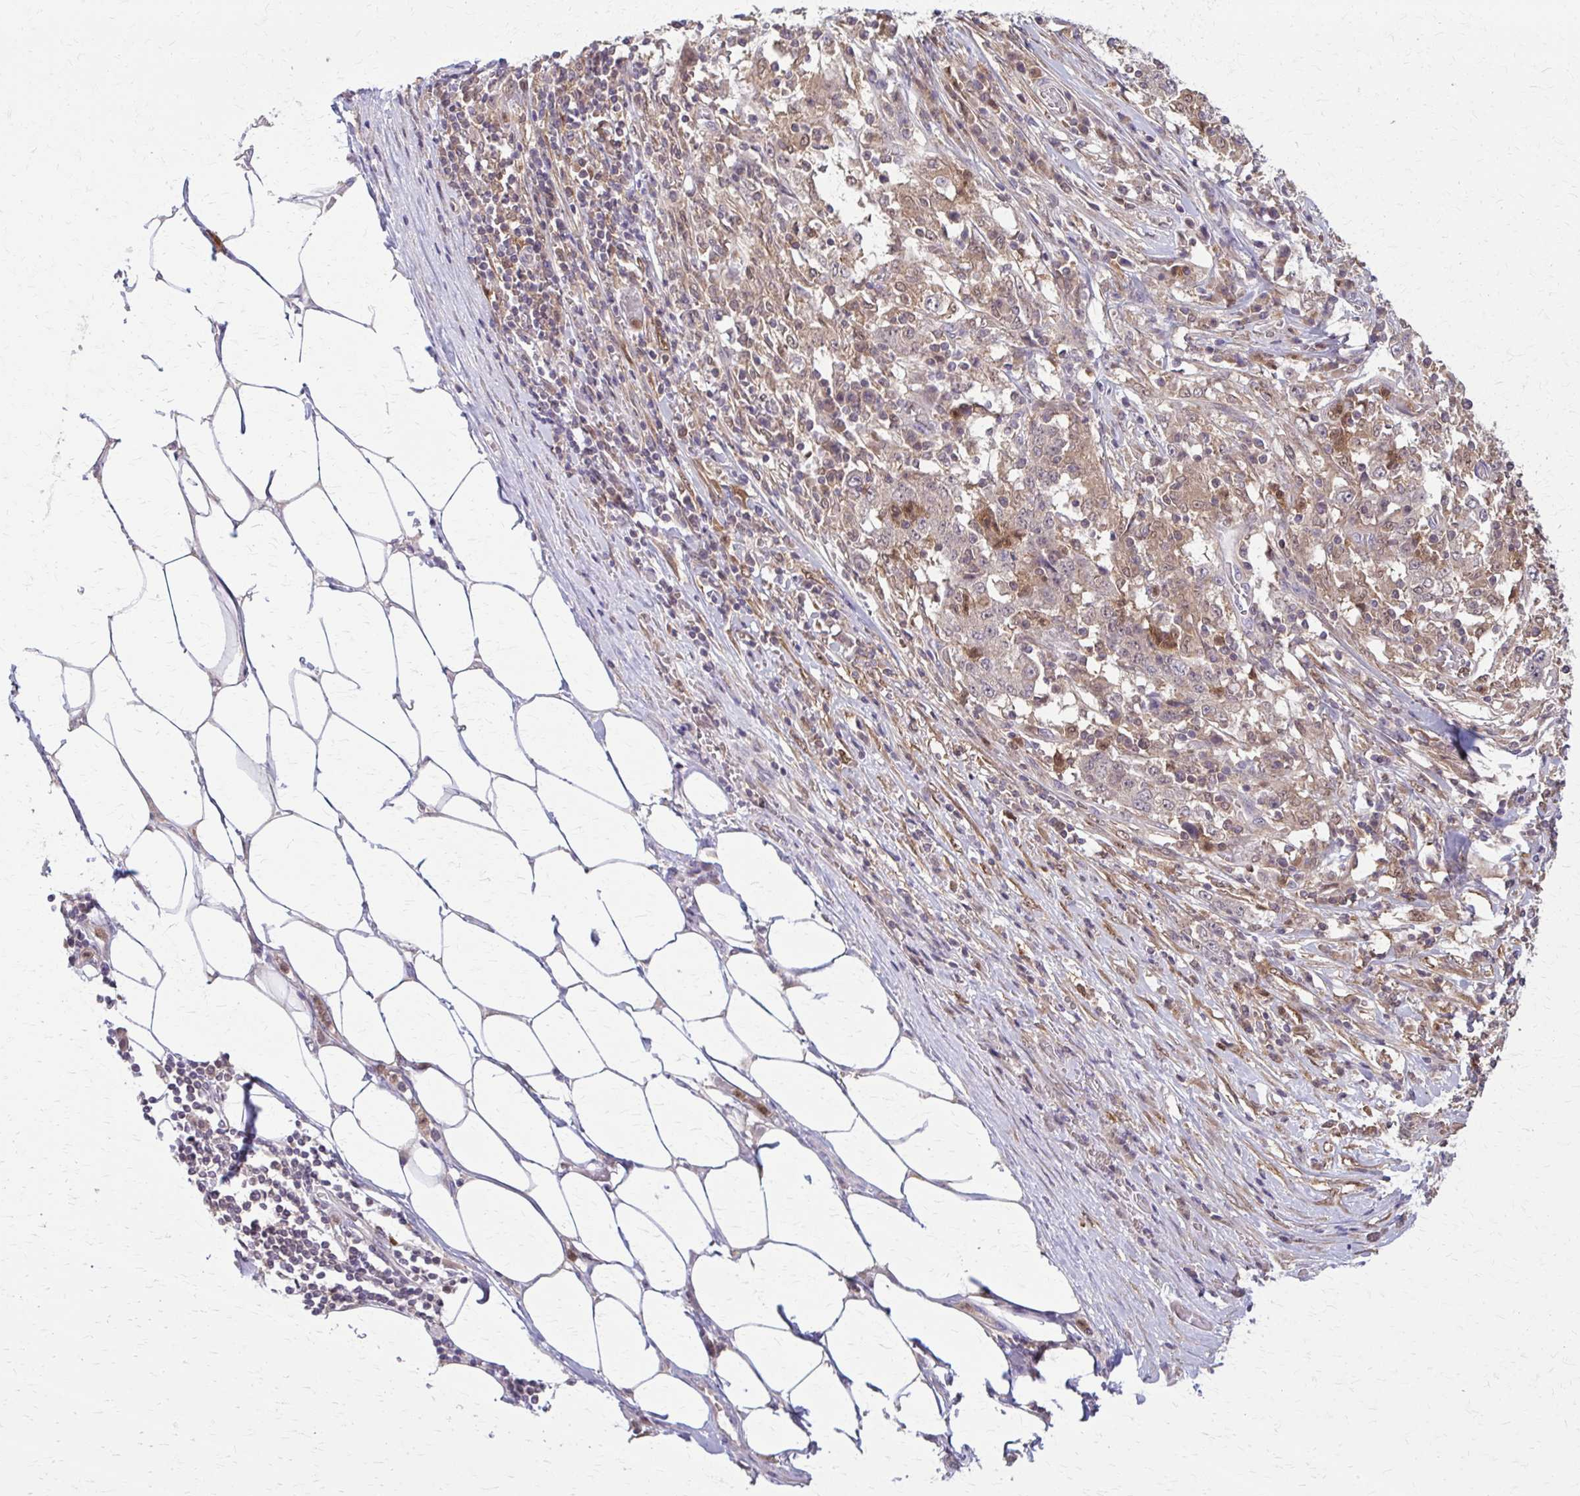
{"staining": {"intensity": "weak", "quantity": "25%-75%", "location": "cytoplasmic/membranous"}, "tissue": "stomach cancer", "cell_type": "Tumor cells", "image_type": "cancer", "snomed": [{"axis": "morphology", "description": "Adenocarcinoma, NOS"}, {"axis": "topography", "description": "Stomach"}], "caption": "A histopathology image of stomach adenocarcinoma stained for a protein shows weak cytoplasmic/membranous brown staining in tumor cells.", "gene": "NRBF2", "patient": {"sex": "male", "age": 59}}